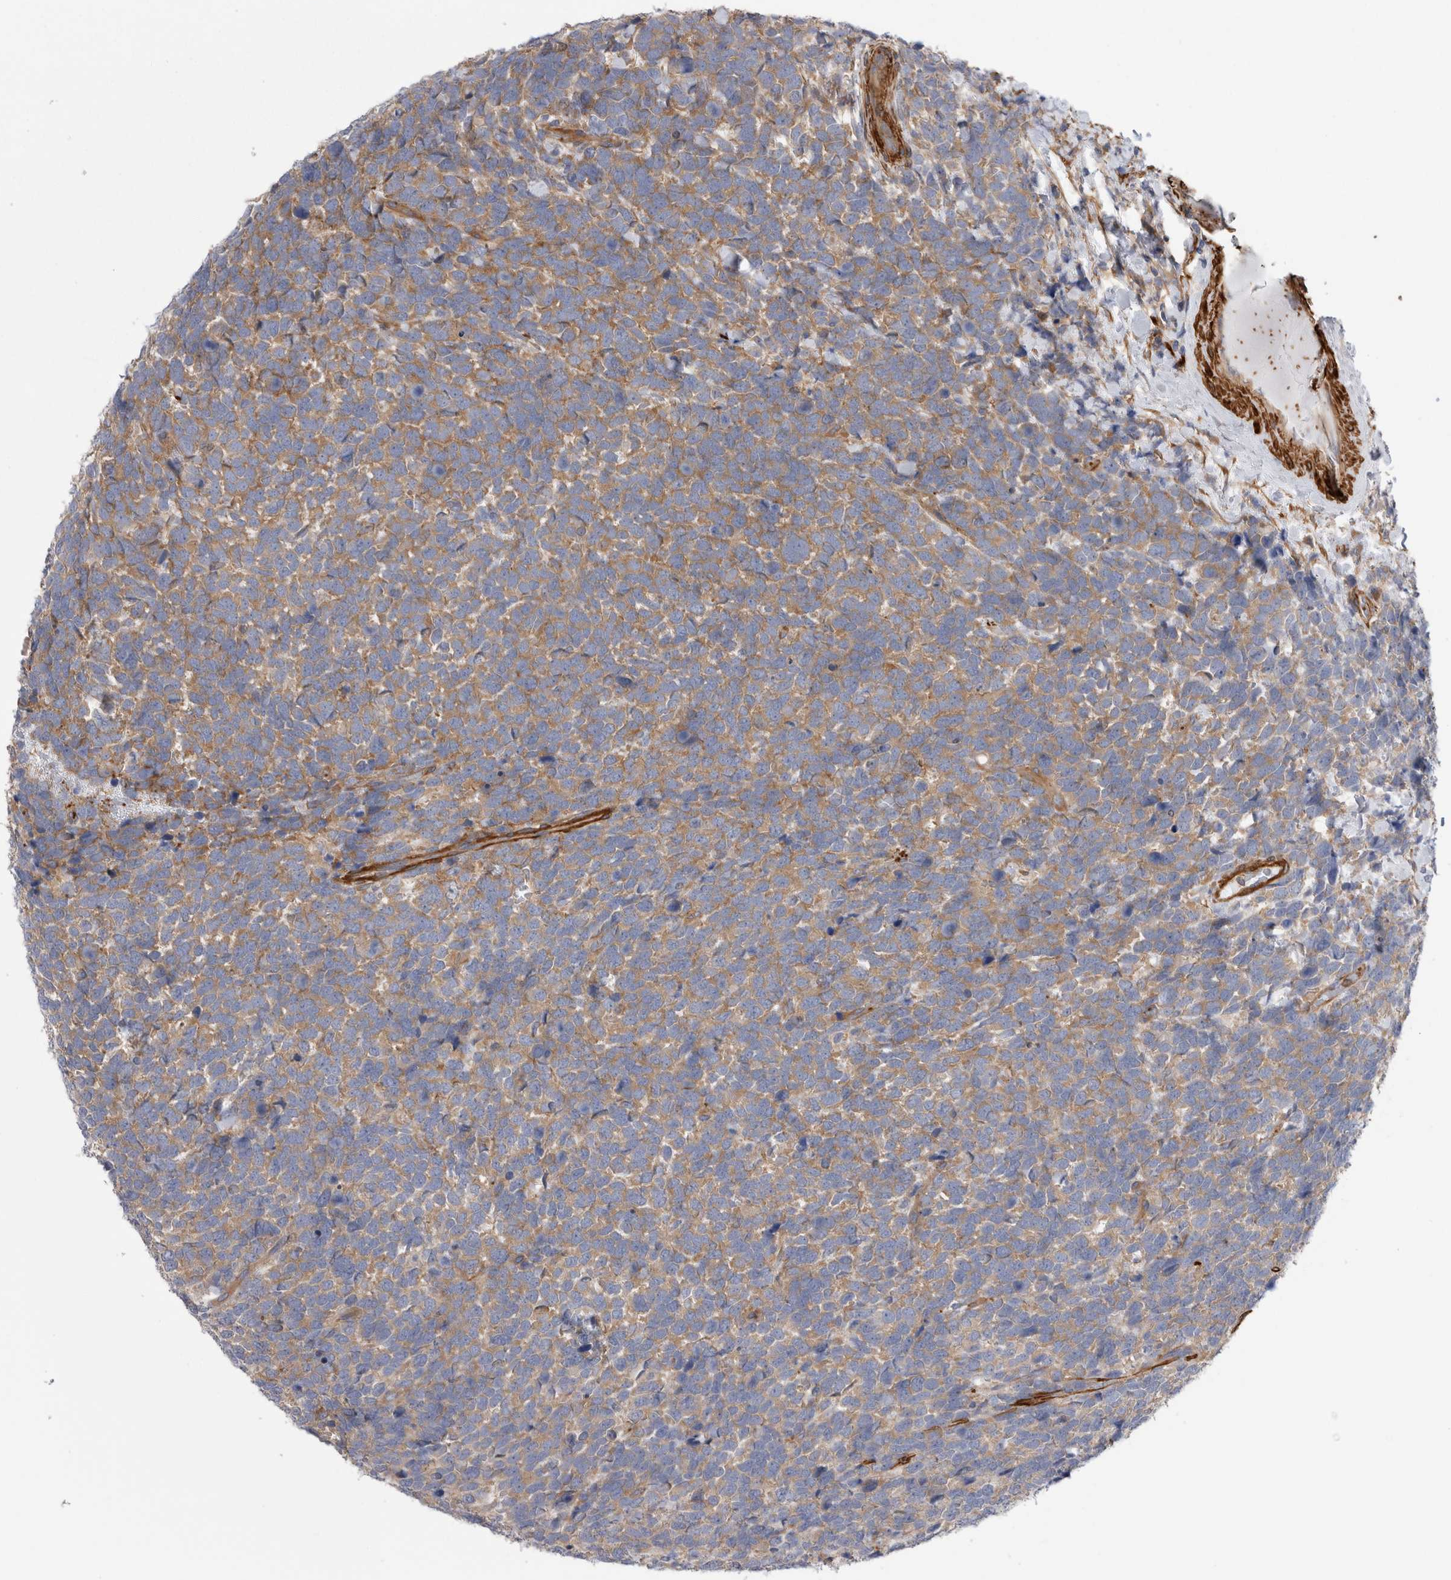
{"staining": {"intensity": "weak", "quantity": ">75%", "location": "cytoplasmic/membranous"}, "tissue": "urothelial cancer", "cell_type": "Tumor cells", "image_type": "cancer", "snomed": [{"axis": "morphology", "description": "Urothelial carcinoma, High grade"}, {"axis": "topography", "description": "Urinary bladder"}], "caption": "This micrograph demonstrates urothelial cancer stained with immunohistochemistry to label a protein in brown. The cytoplasmic/membranous of tumor cells show weak positivity for the protein. Nuclei are counter-stained blue.", "gene": "EPRS1", "patient": {"sex": "female", "age": 82}}